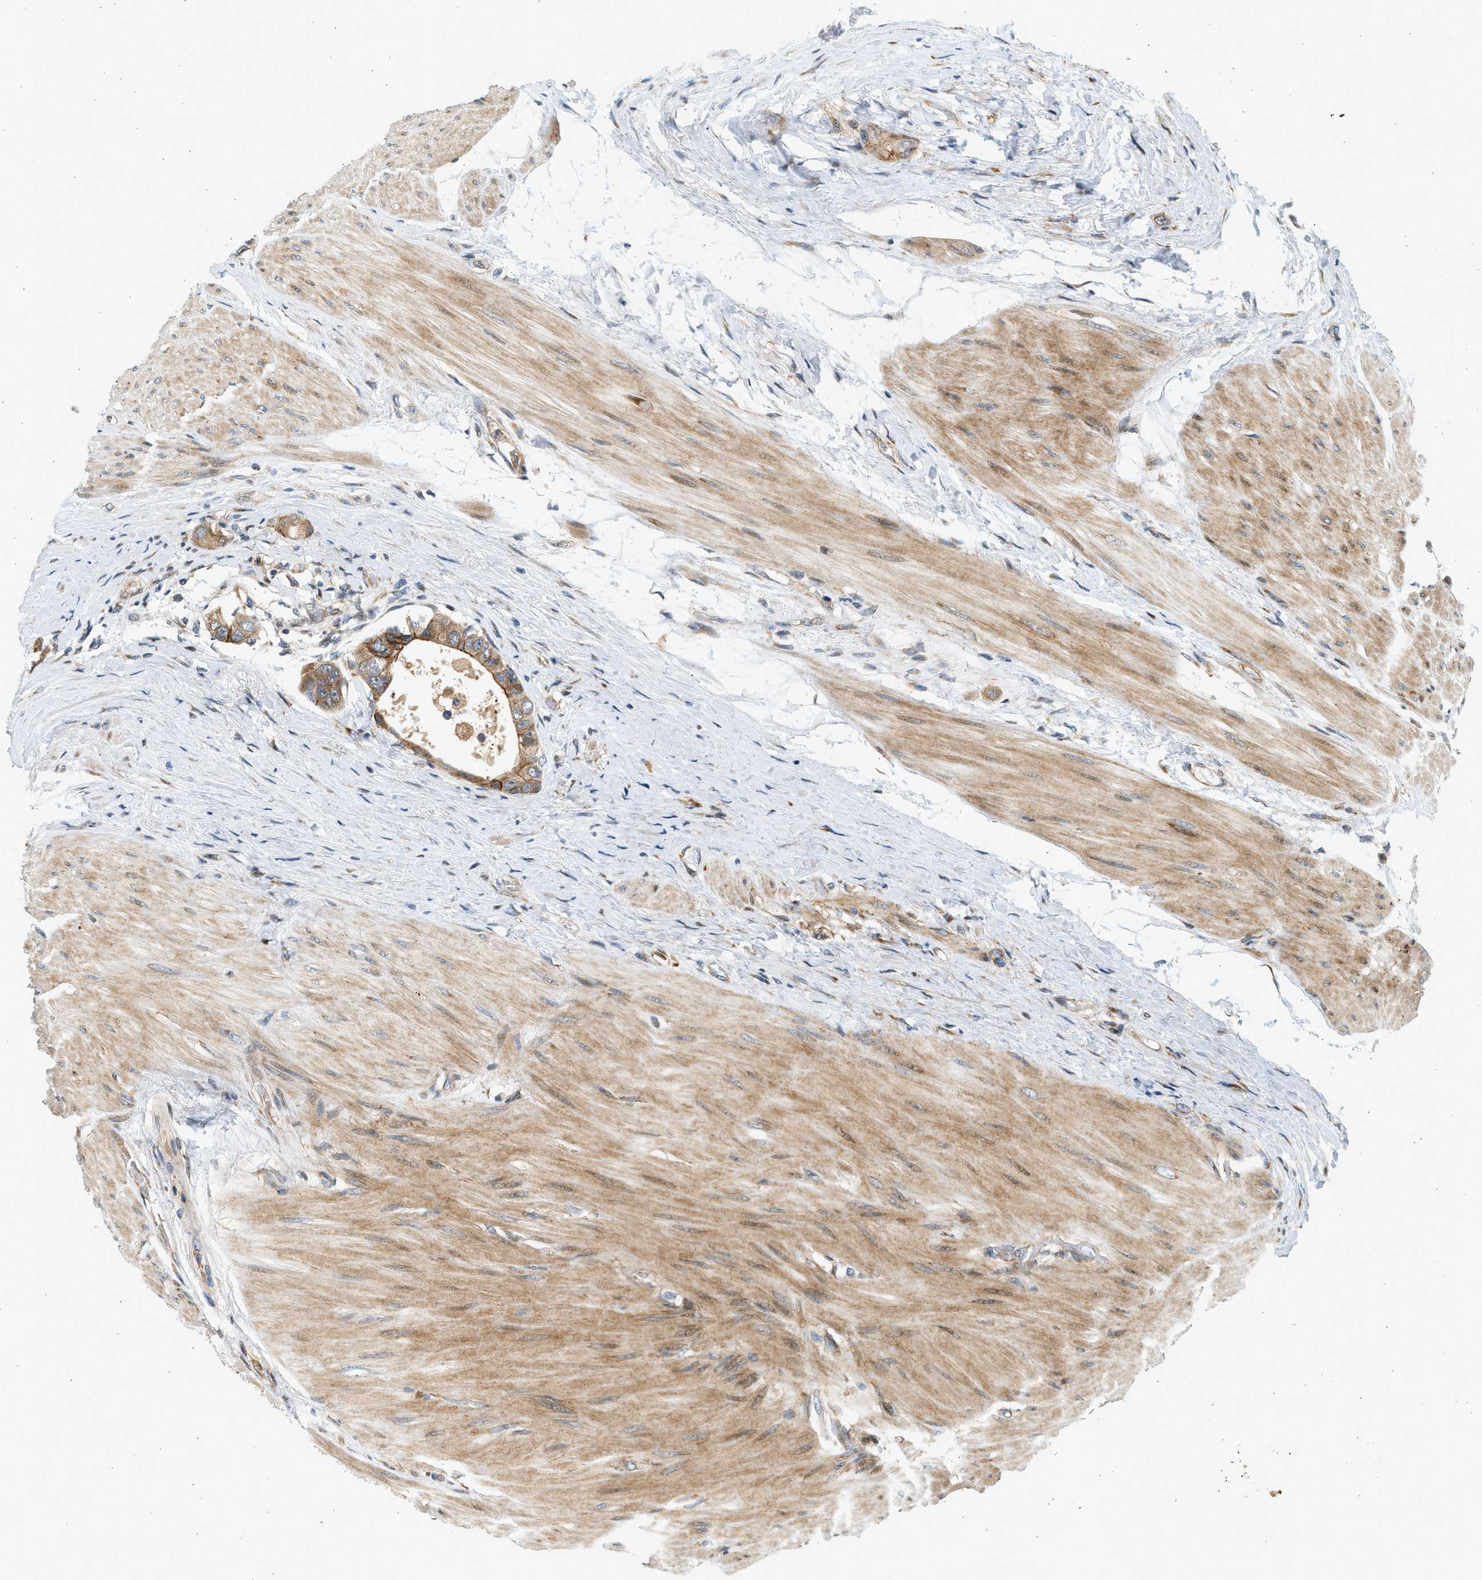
{"staining": {"intensity": "moderate", "quantity": ">75%", "location": "cytoplasmic/membranous"}, "tissue": "colorectal cancer", "cell_type": "Tumor cells", "image_type": "cancer", "snomed": [{"axis": "morphology", "description": "Adenocarcinoma, NOS"}, {"axis": "topography", "description": "Rectum"}], "caption": "Moderate cytoplasmic/membranous positivity is identified in approximately >75% of tumor cells in colorectal adenocarcinoma.", "gene": "NRSN2", "patient": {"sex": "male", "age": 51}}